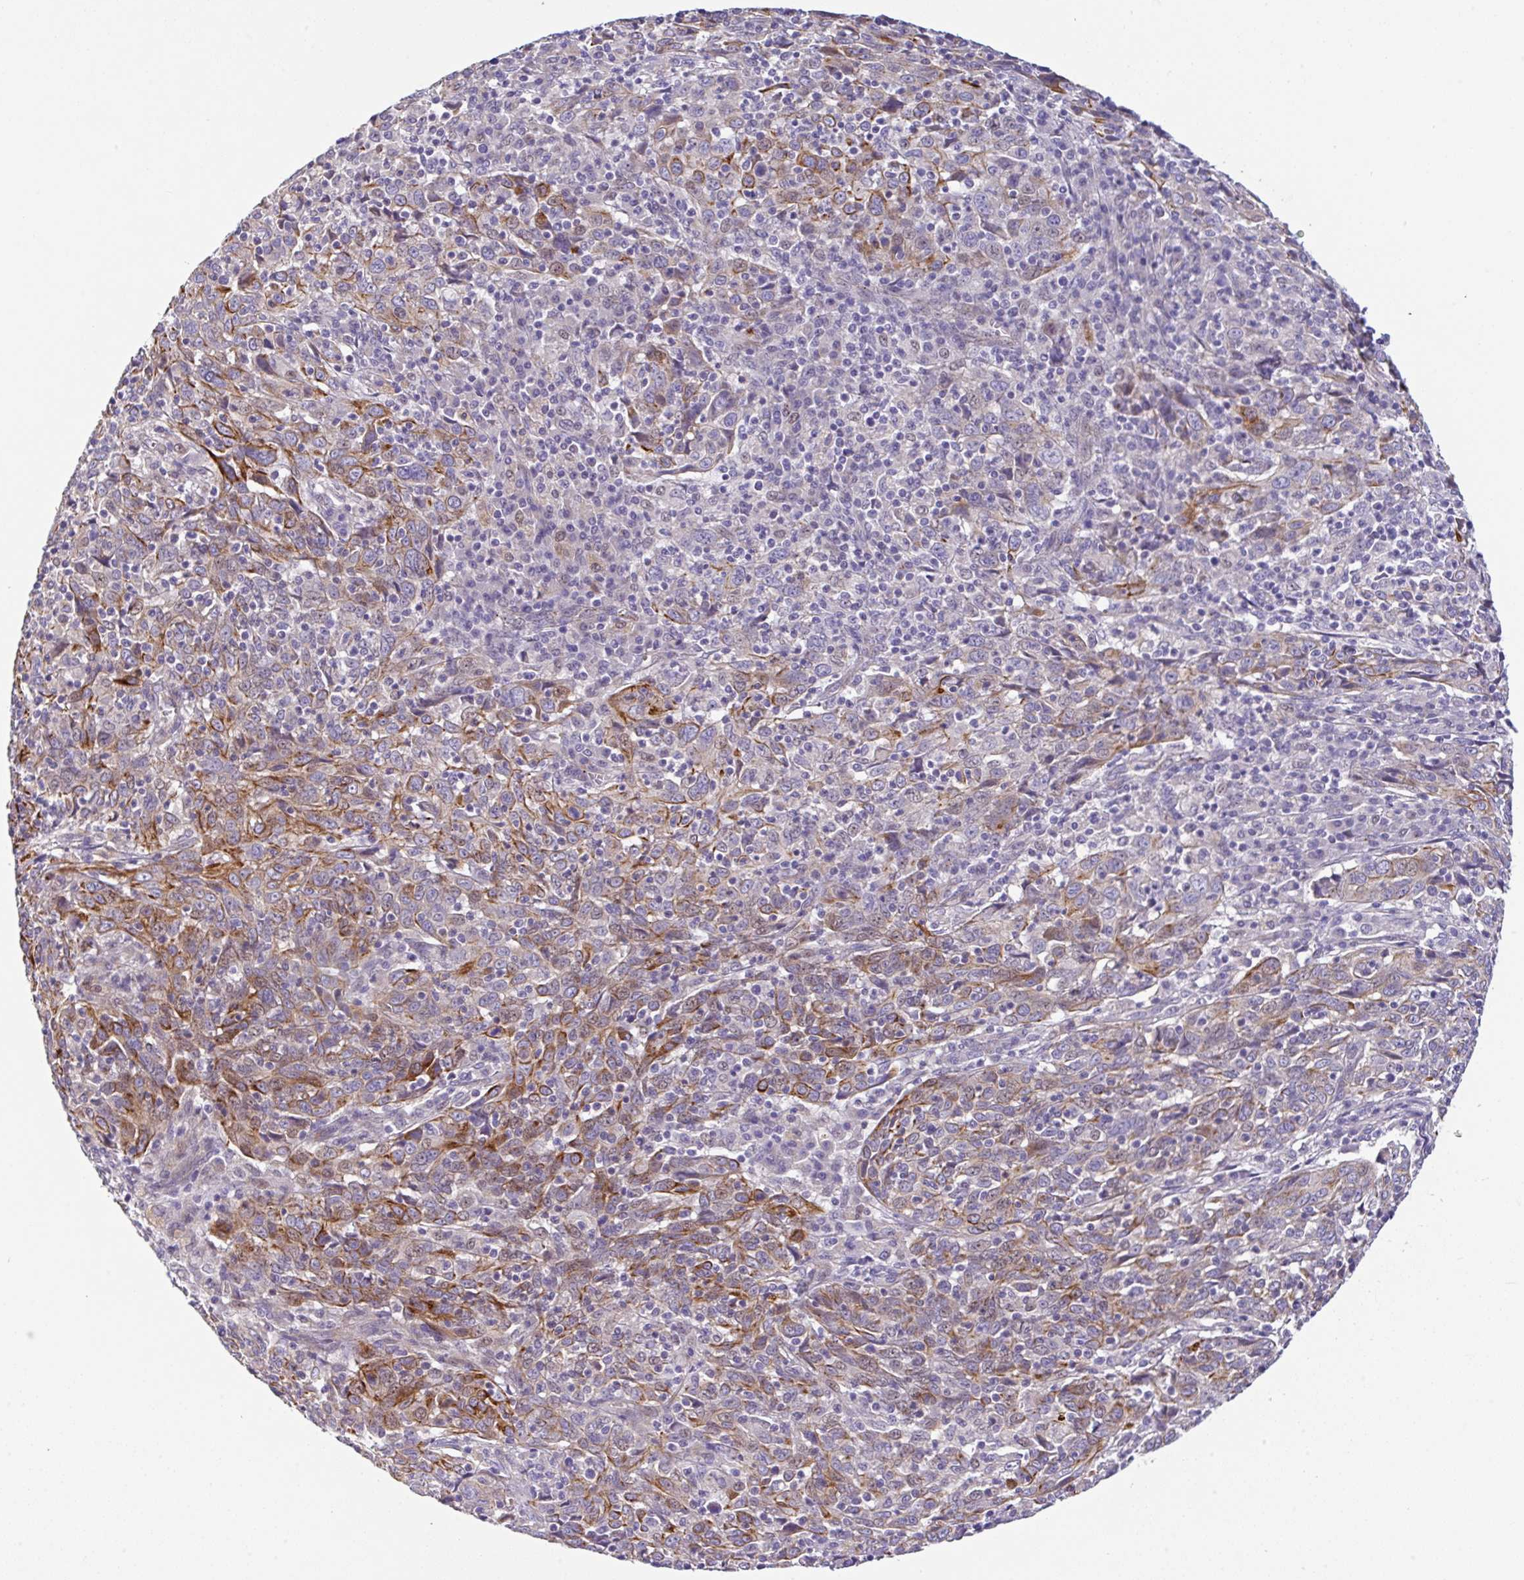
{"staining": {"intensity": "moderate", "quantity": "25%-75%", "location": "cytoplasmic/membranous"}, "tissue": "cervical cancer", "cell_type": "Tumor cells", "image_type": "cancer", "snomed": [{"axis": "morphology", "description": "Squamous cell carcinoma, NOS"}, {"axis": "topography", "description": "Cervix"}], "caption": "A high-resolution photomicrograph shows immunohistochemistry staining of cervical cancer, which displays moderate cytoplasmic/membranous positivity in about 25%-75% of tumor cells.", "gene": "EPN3", "patient": {"sex": "female", "age": 46}}